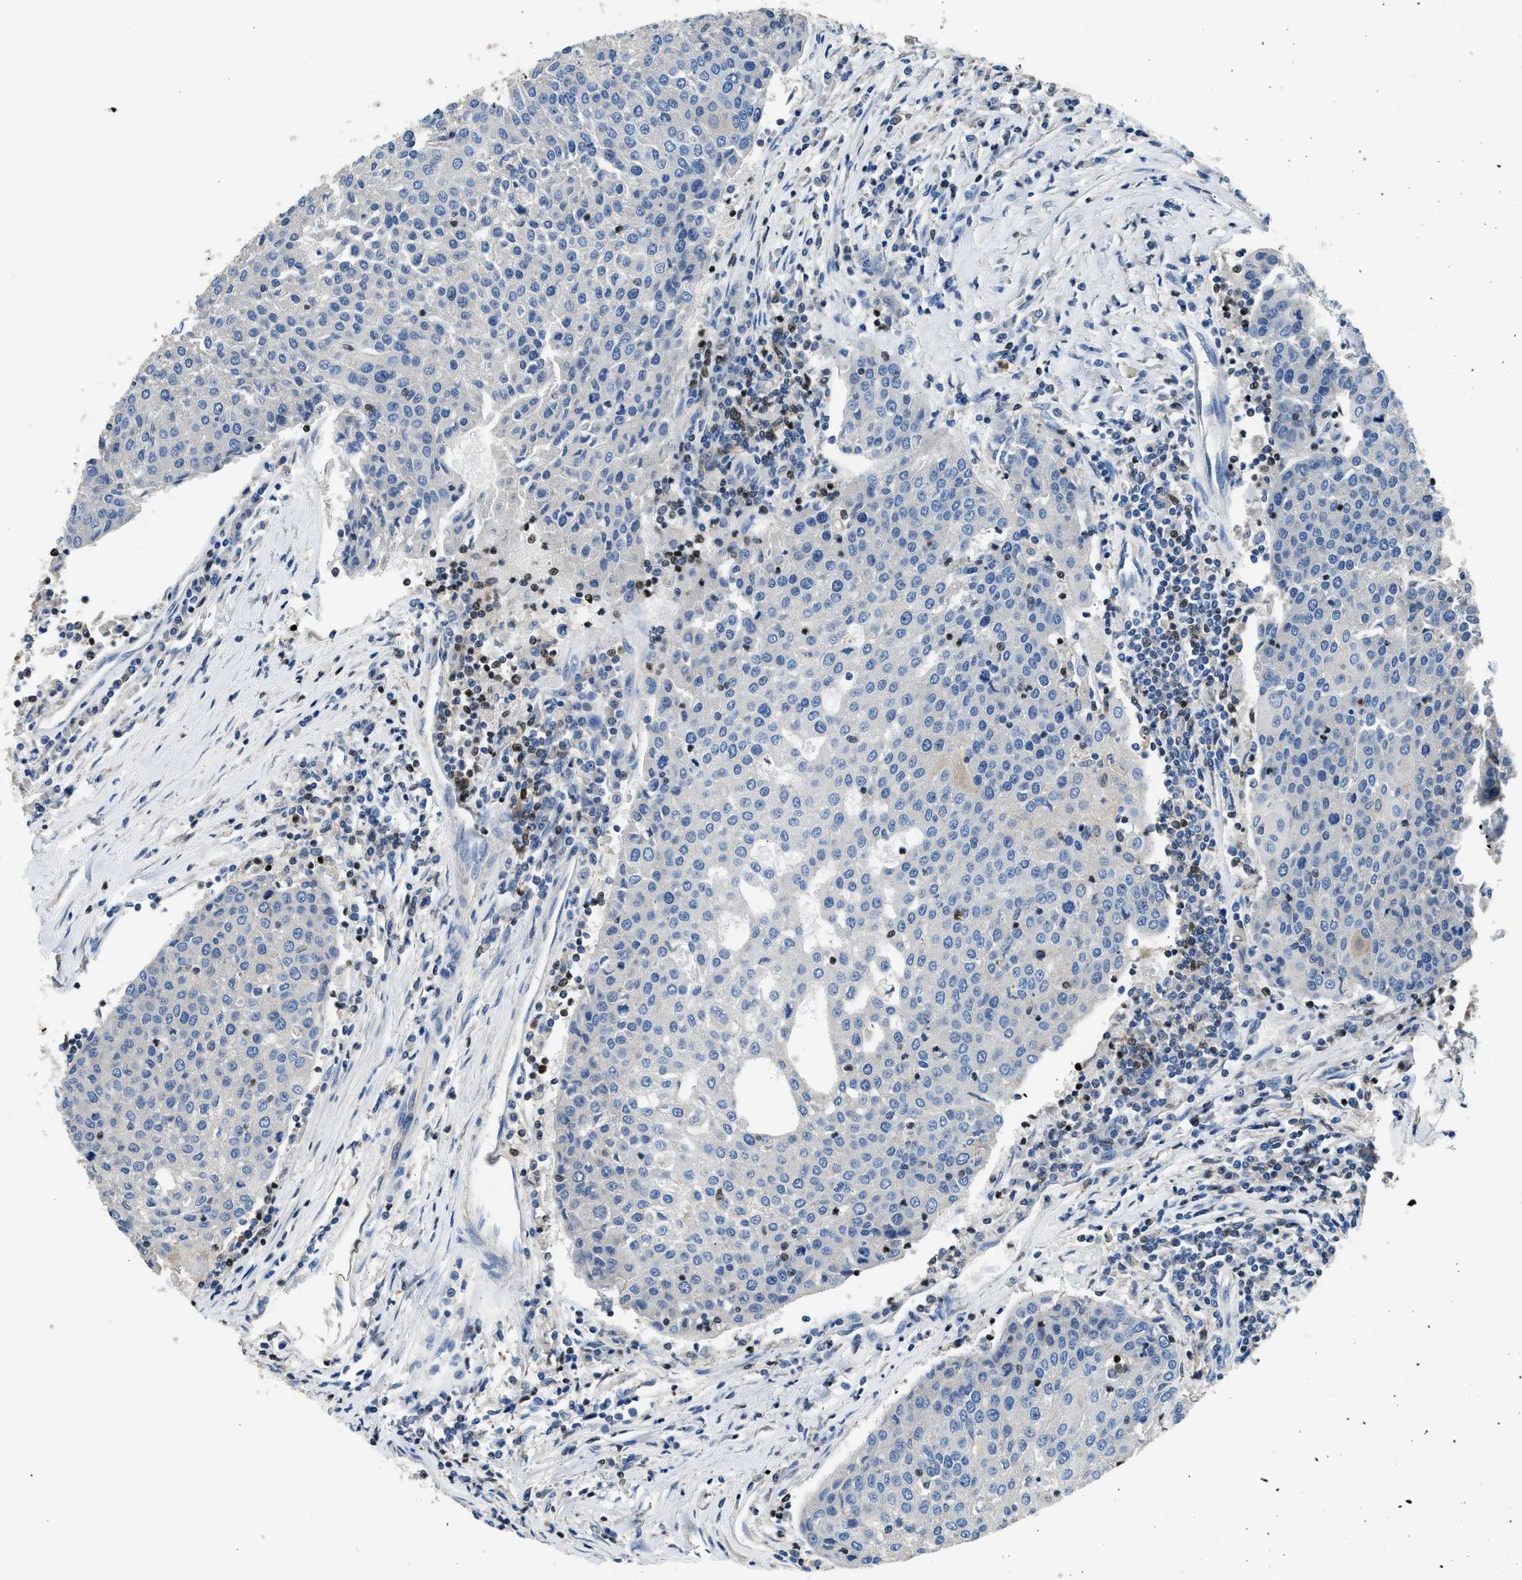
{"staining": {"intensity": "negative", "quantity": "none", "location": "none"}, "tissue": "urothelial cancer", "cell_type": "Tumor cells", "image_type": "cancer", "snomed": [{"axis": "morphology", "description": "Urothelial carcinoma, High grade"}, {"axis": "topography", "description": "Urinary bladder"}], "caption": "This is an immunohistochemistry micrograph of urothelial carcinoma (high-grade). There is no expression in tumor cells.", "gene": "TOX", "patient": {"sex": "female", "age": 85}}